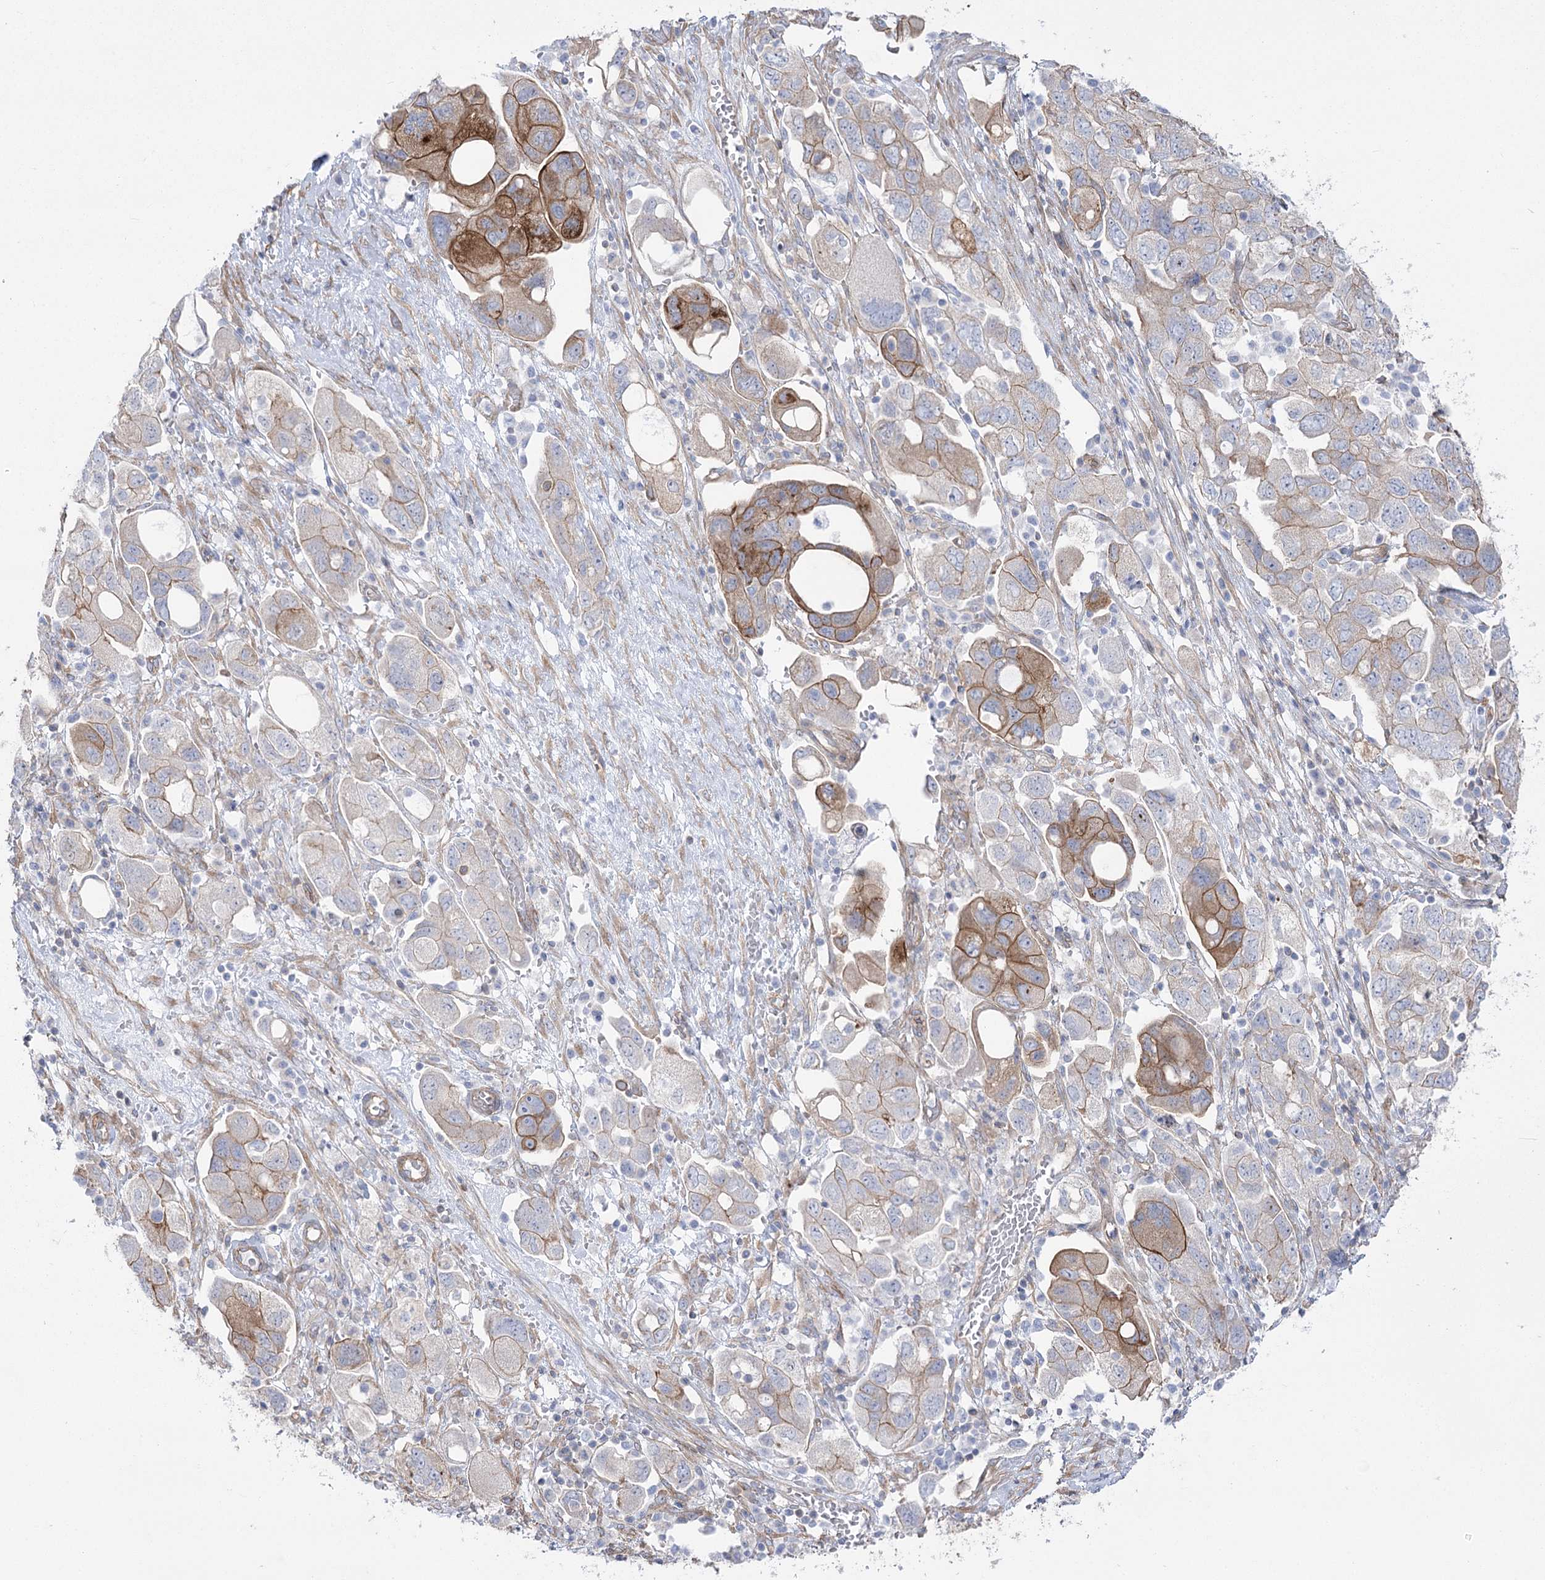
{"staining": {"intensity": "moderate", "quantity": "25%-75%", "location": "cytoplasmic/membranous"}, "tissue": "ovarian cancer", "cell_type": "Tumor cells", "image_type": "cancer", "snomed": [{"axis": "morphology", "description": "Carcinoma, NOS"}, {"axis": "morphology", "description": "Cystadenocarcinoma, serous, NOS"}, {"axis": "topography", "description": "Ovary"}], "caption": "Immunohistochemical staining of human ovarian cancer reveals moderate cytoplasmic/membranous protein staining in approximately 25%-75% of tumor cells.", "gene": "PLEKHA5", "patient": {"sex": "female", "age": 69}}